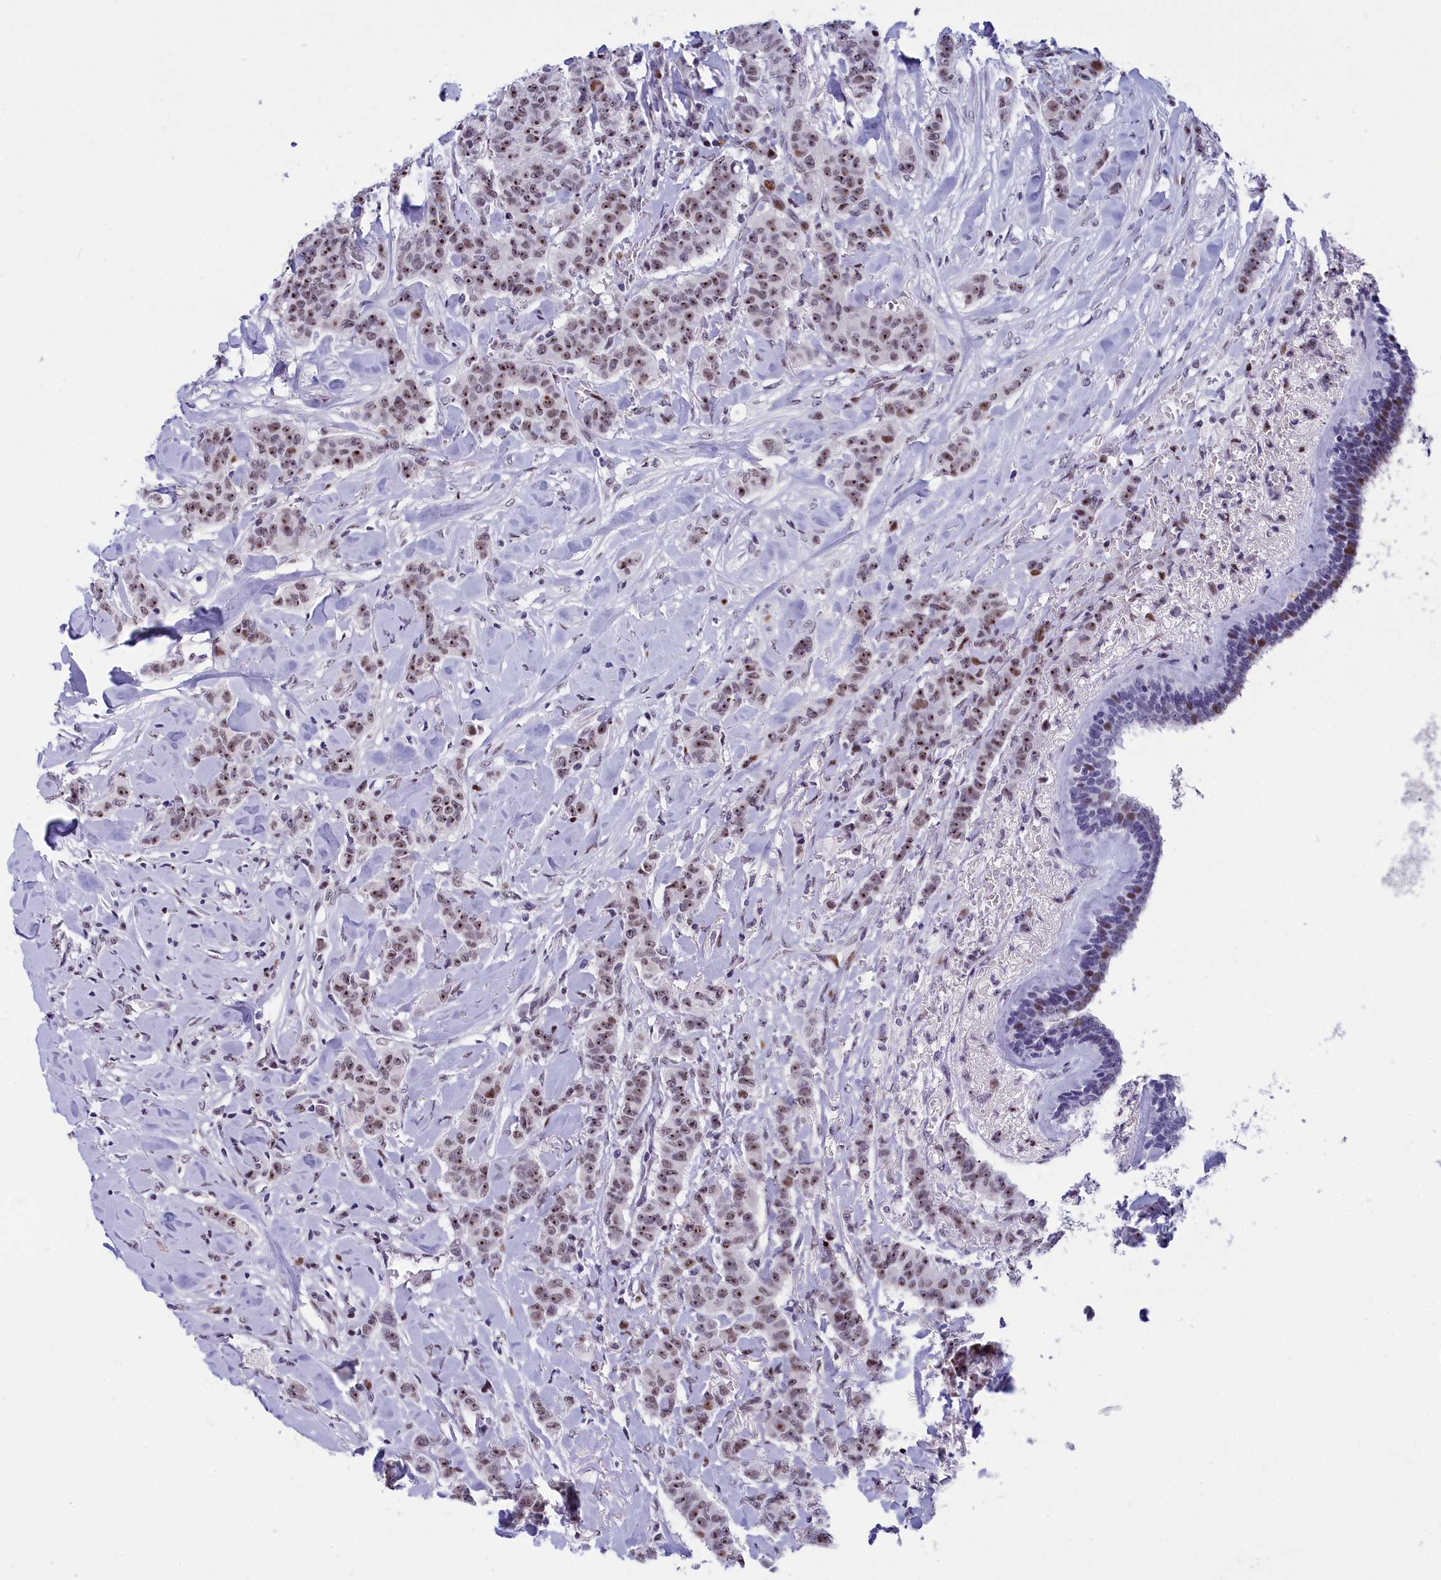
{"staining": {"intensity": "moderate", "quantity": ">75%", "location": "nuclear"}, "tissue": "breast cancer", "cell_type": "Tumor cells", "image_type": "cancer", "snomed": [{"axis": "morphology", "description": "Duct carcinoma"}, {"axis": "topography", "description": "Breast"}], "caption": "Protein staining displays moderate nuclear expression in approximately >75% of tumor cells in breast cancer. The protein of interest is stained brown, and the nuclei are stained in blue (DAB IHC with brightfield microscopy, high magnification).", "gene": "NSA2", "patient": {"sex": "female", "age": 40}}